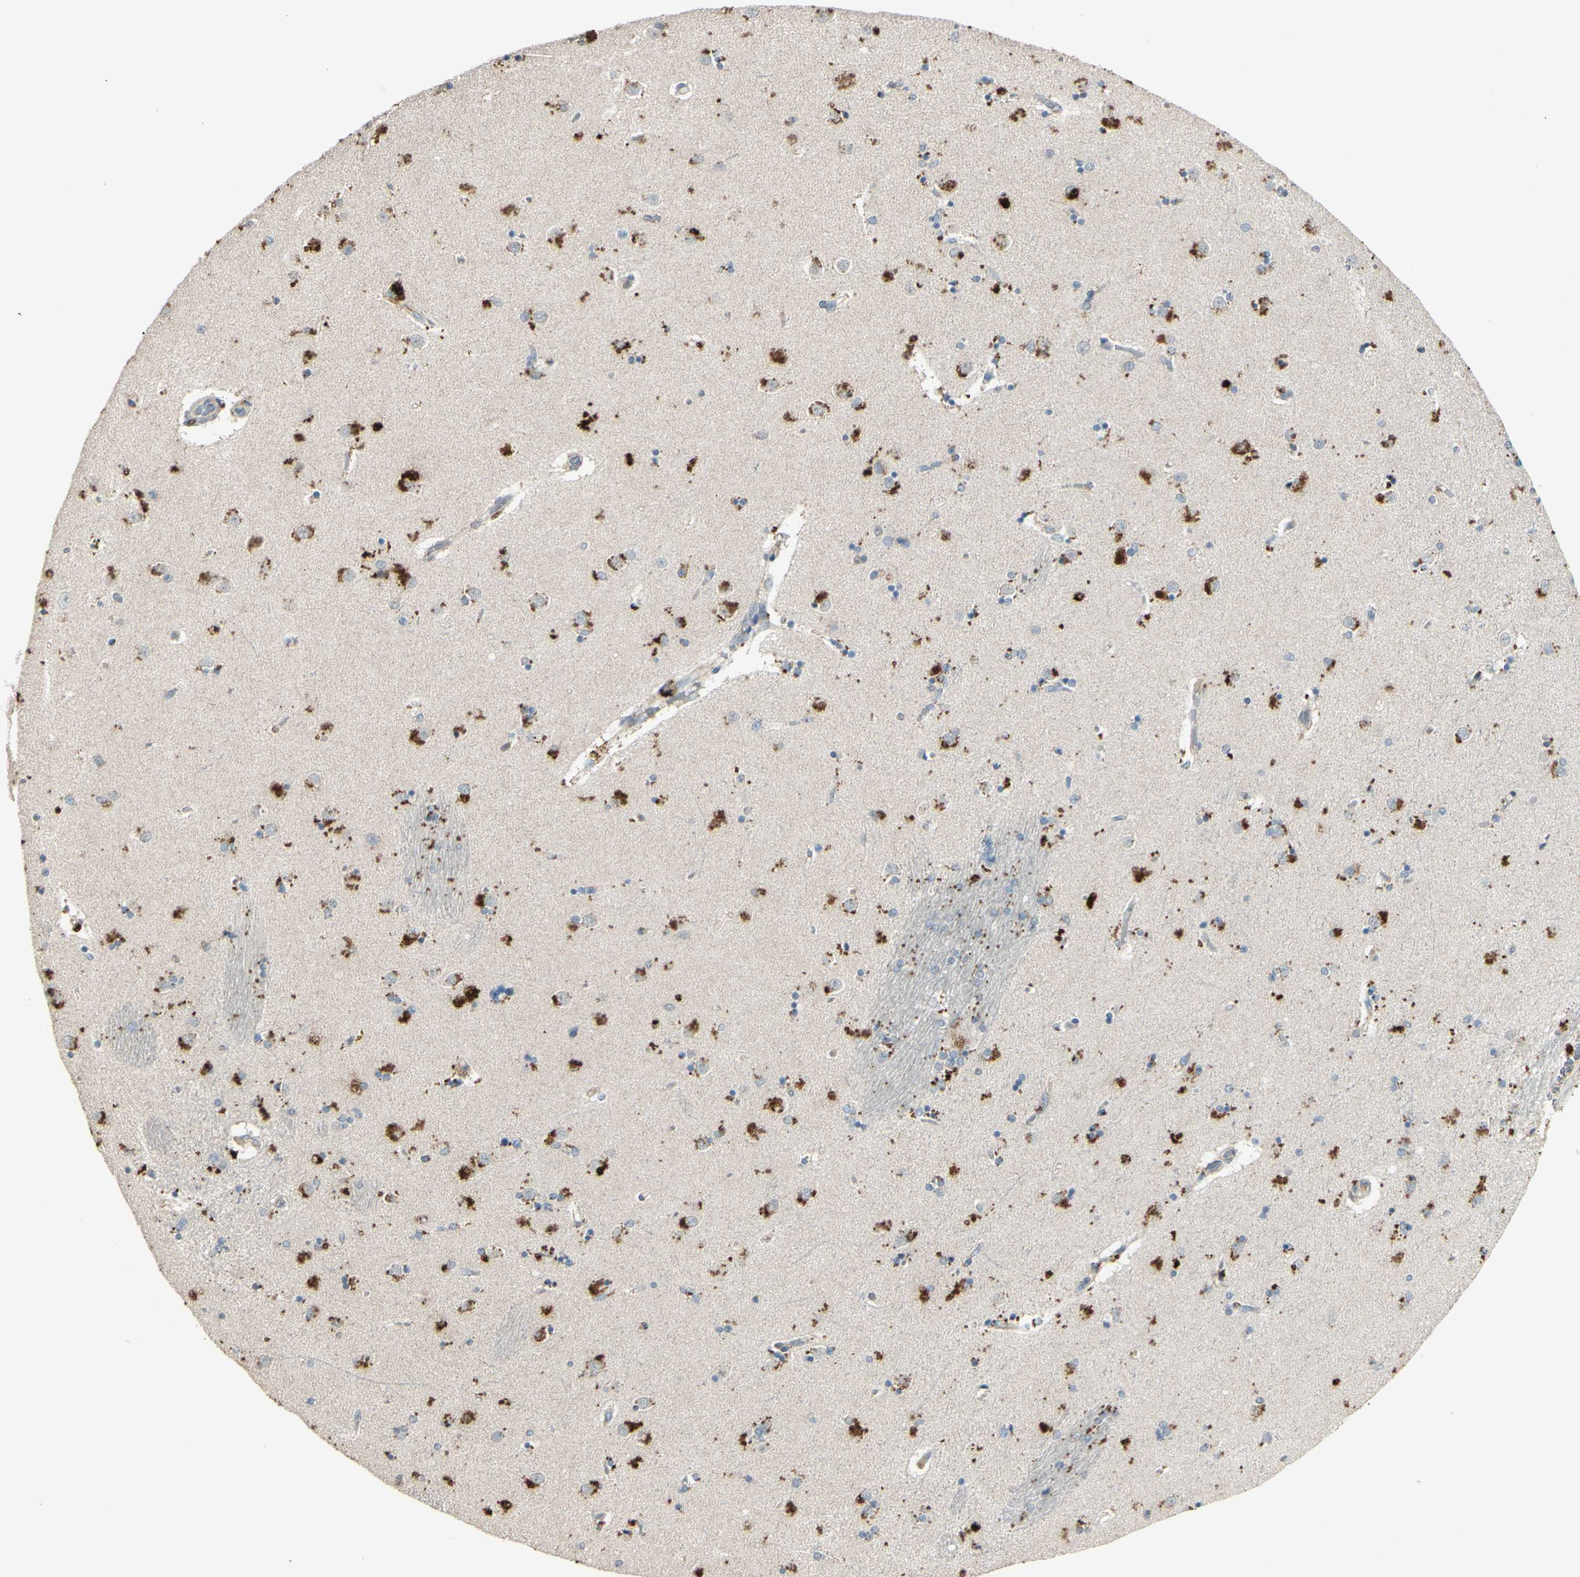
{"staining": {"intensity": "negative", "quantity": "none", "location": "none"}, "tissue": "caudate", "cell_type": "Glial cells", "image_type": "normal", "snomed": [{"axis": "morphology", "description": "Normal tissue, NOS"}, {"axis": "topography", "description": "Lateral ventricle wall"}], "caption": "Benign caudate was stained to show a protein in brown. There is no significant positivity in glial cells.", "gene": "TIMM21", "patient": {"sex": "female", "age": 54}}